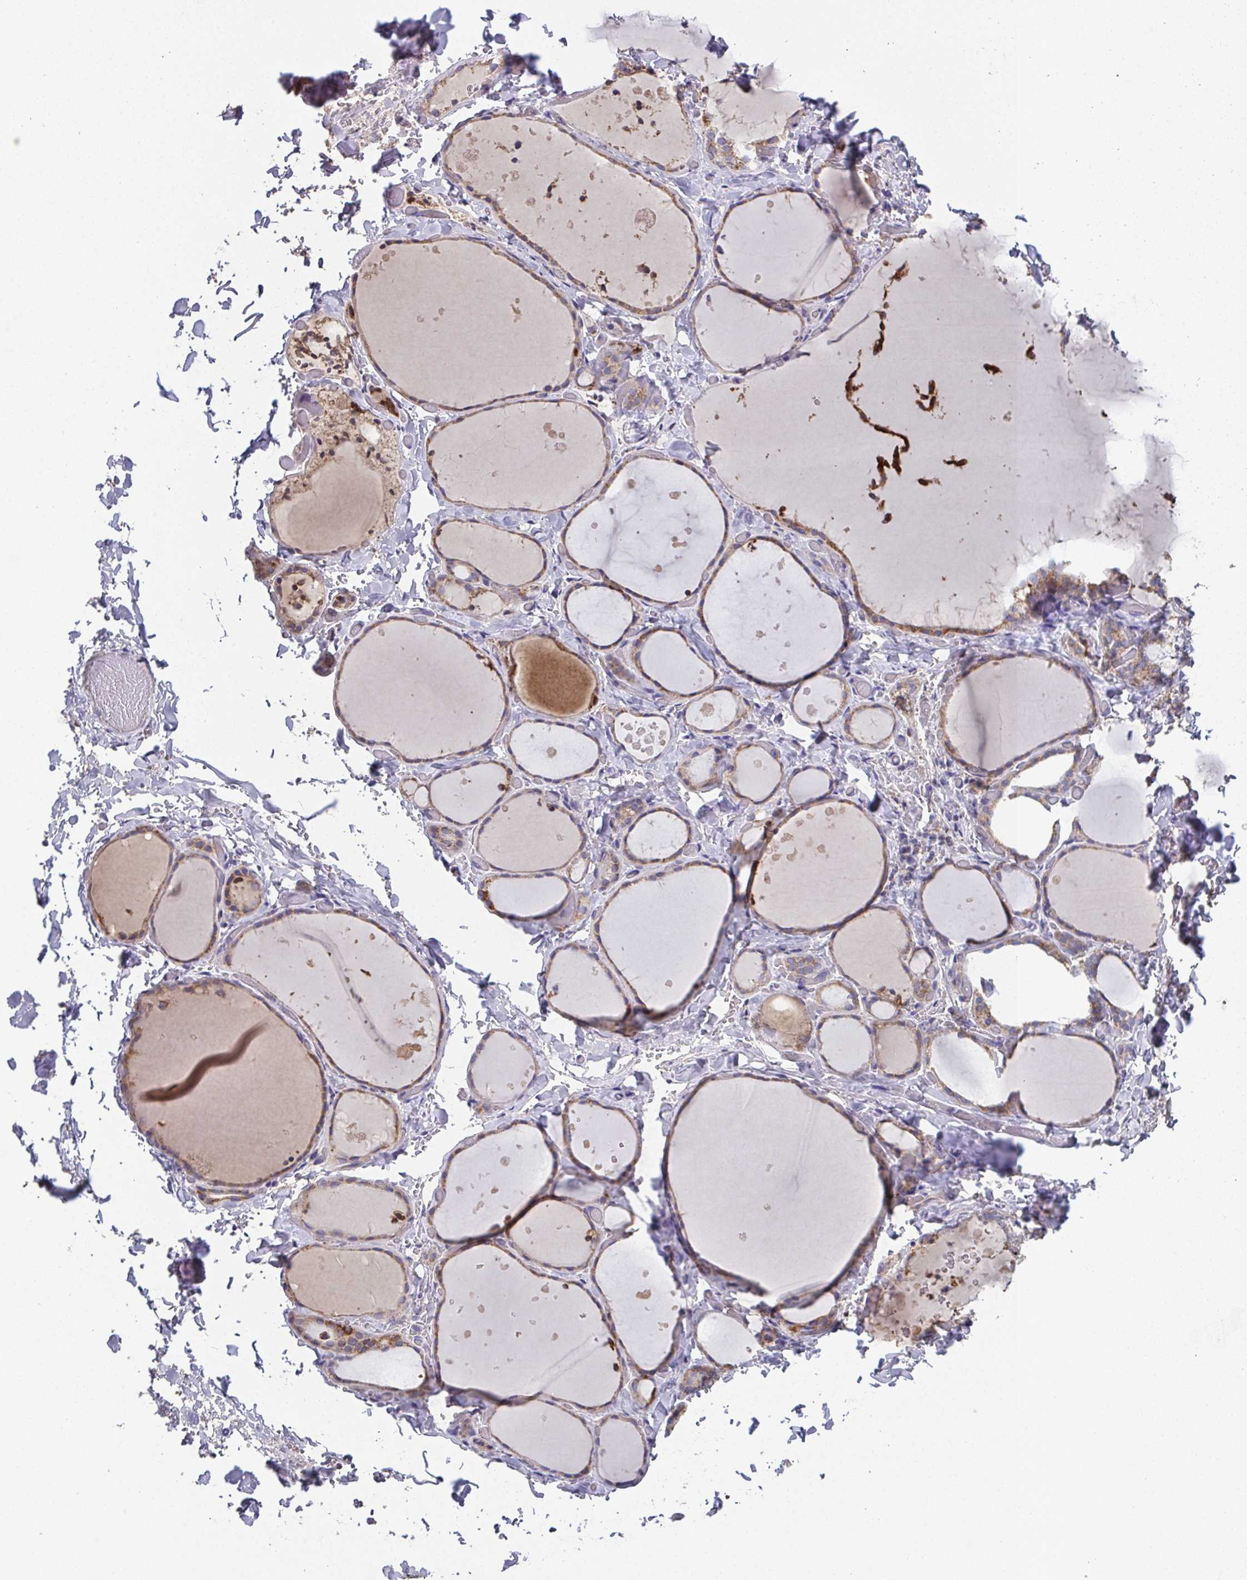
{"staining": {"intensity": "moderate", "quantity": "25%-75%", "location": "cytoplasmic/membranous"}, "tissue": "thyroid gland", "cell_type": "Glandular cells", "image_type": "normal", "snomed": [{"axis": "morphology", "description": "Normal tissue, NOS"}, {"axis": "topography", "description": "Thyroid gland"}], "caption": "IHC photomicrograph of unremarkable thyroid gland: human thyroid gland stained using IHC demonstrates medium levels of moderate protein expression localized specifically in the cytoplasmic/membranous of glandular cells, appearing as a cytoplasmic/membranous brown color.", "gene": "MT", "patient": {"sex": "female", "age": 36}}